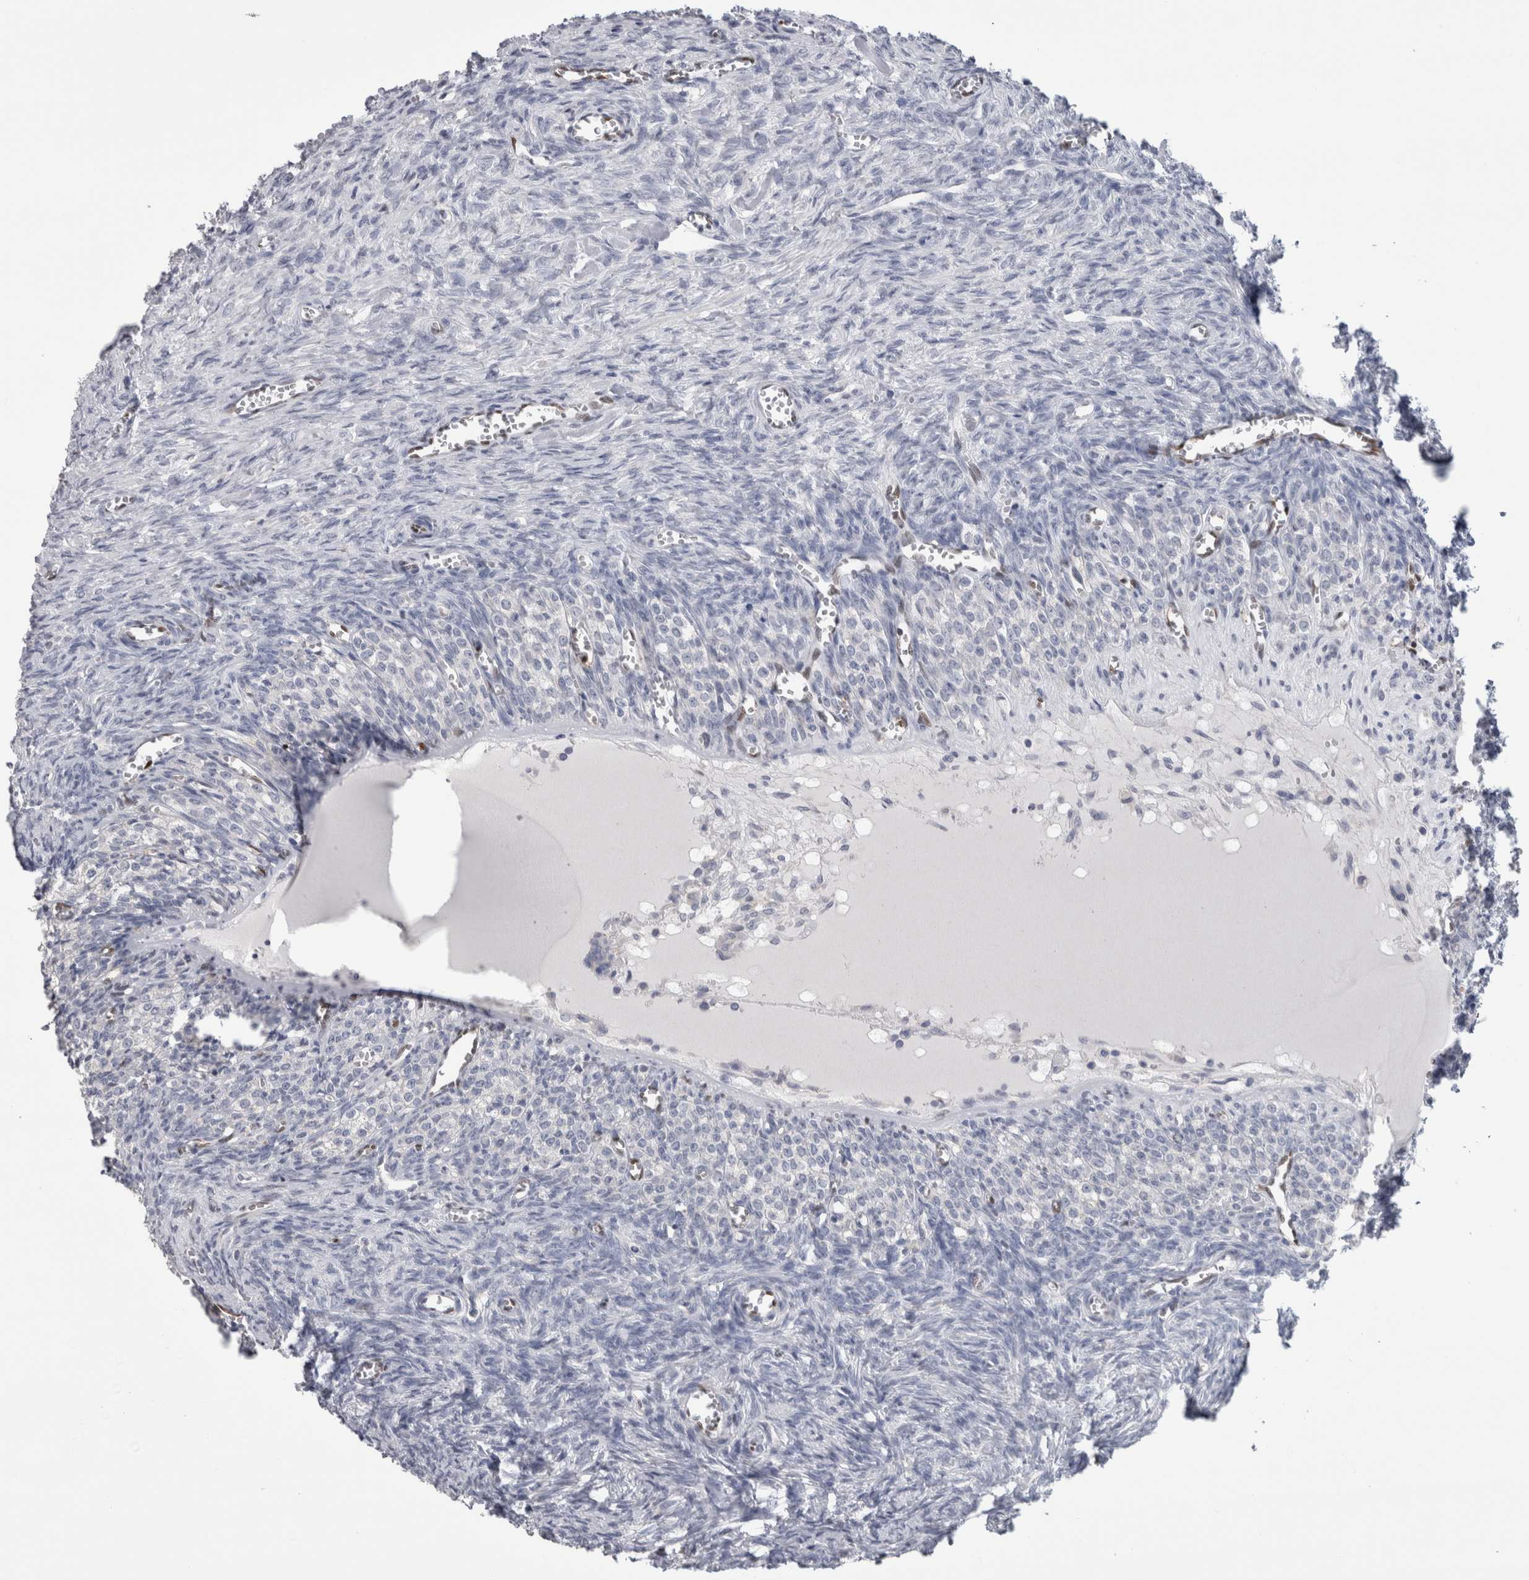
{"staining": {"intensity": "negative", "quantity": "none", "location": "none"}, "tissue": "ovary", "cell_type": "Follicle cells", "image_type": "normal", "snomed": [{"axis": "morphology", "description": "Normal tissue, NOS"}, {"axis": "topography", "description": "Ovary"}], "caption": "This is an IHC histopathology image of benign ovary. There is no positivity in follicle cells.", "gene": "IL33", "patient": {"sex": "female", "age": 27}}